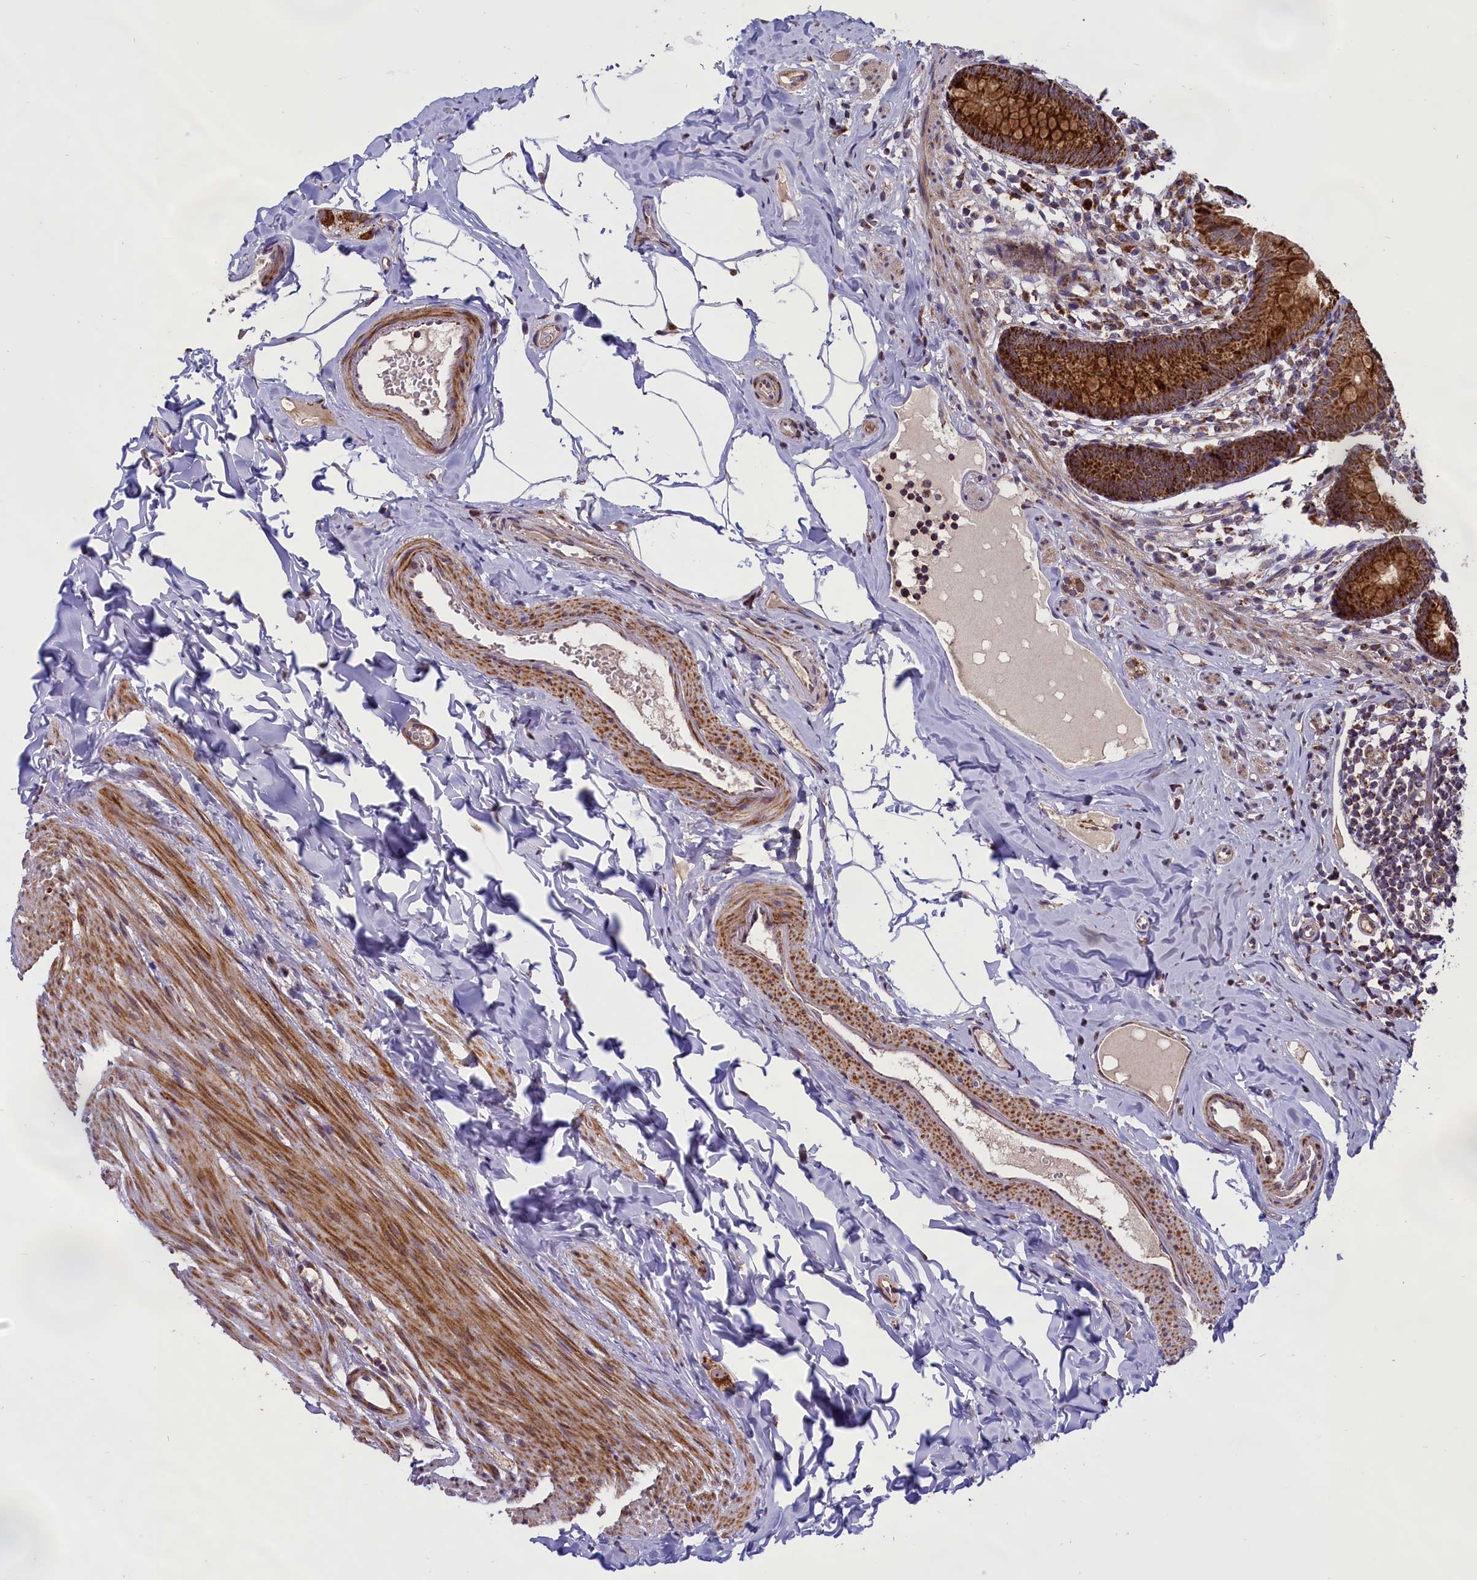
{"staining": {"intensity": "strong", "quantity": ">75%", "location": "cytoplasmic/membranous"}, "tissue": "appendix", "cell_type": "Glandular cells", "image_type": "normal", "snomed": [{"axis": "morphology", "description": "Normal tissue, NOS"}, {"axis": "topography", "description": "Appendix"}], "caption": "The immunohistochemical stain shows strong cytoplasmic/membranous staining in glandular cells of benign appendix. (IHC, brightfield microscopy, high magnification).", "gene": "GLRX5", "patient": {"sex": "male", "age": 52}}